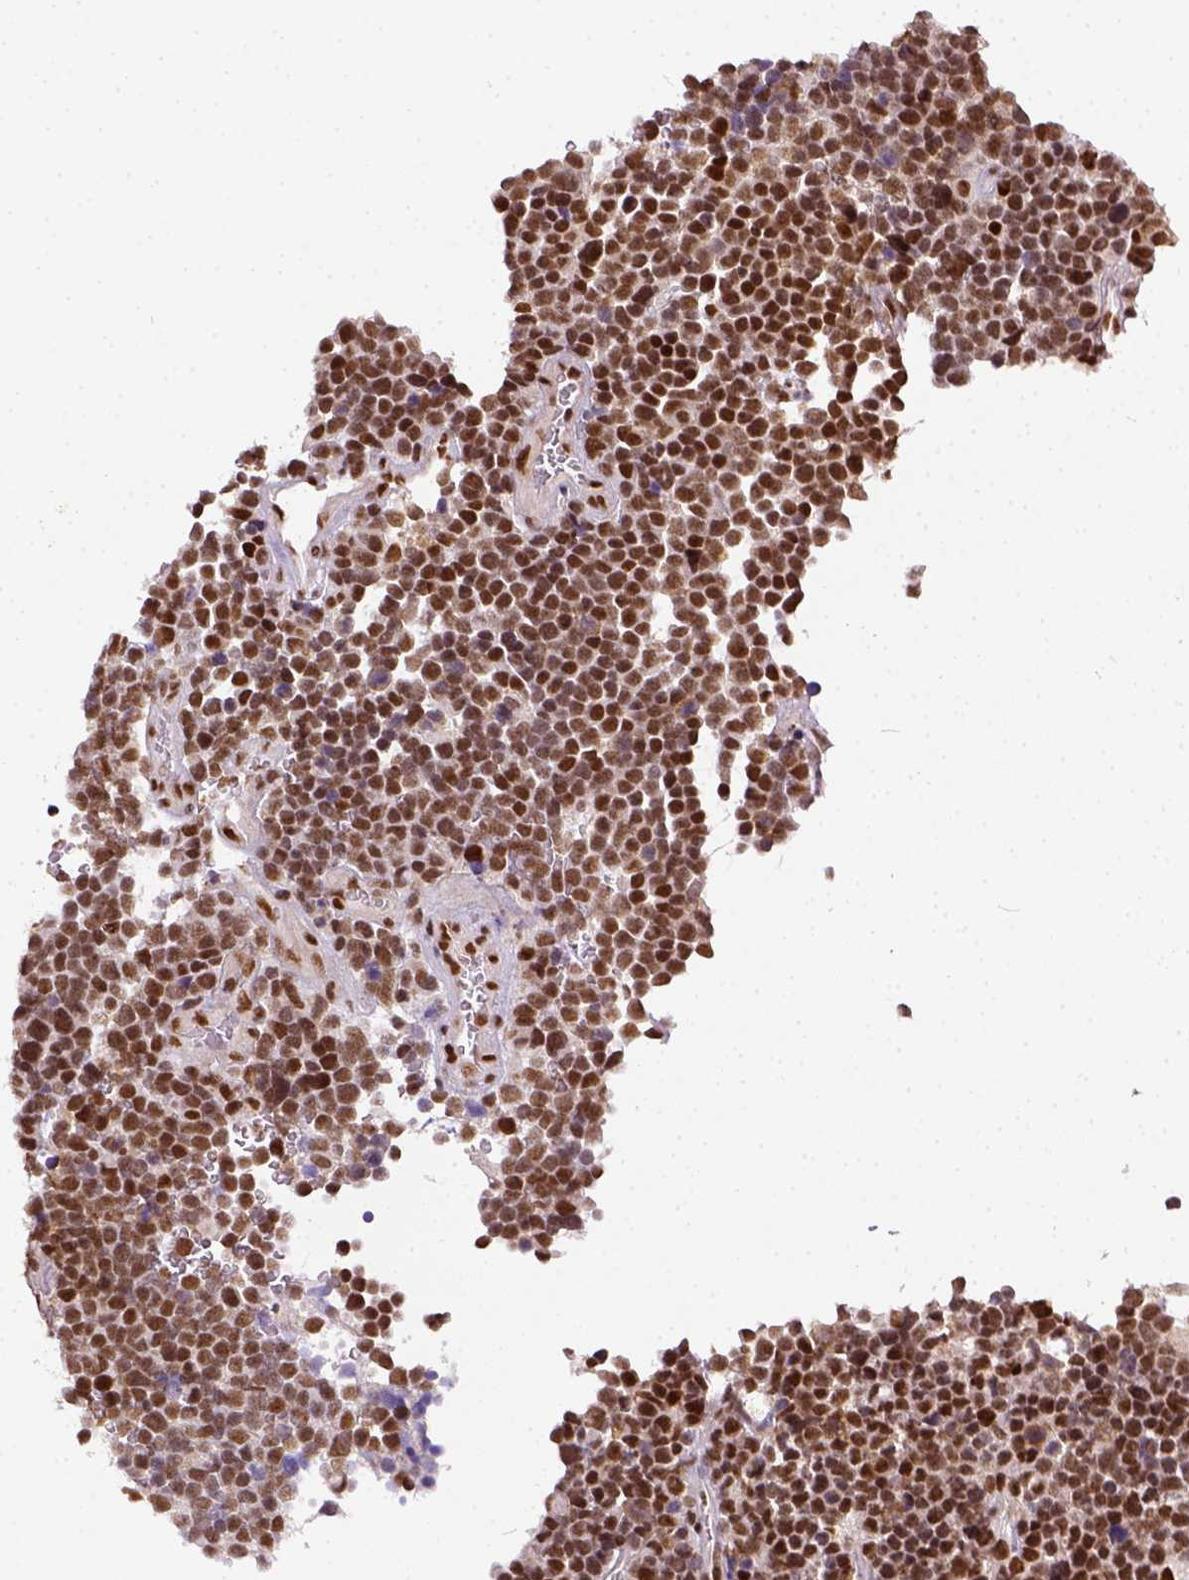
{"staining": {"intensity": "moderate", "quantity": ">75%", "location": "nuclear"}, "tissue": "glioma", "cell_type": "Tumor cells", "image_type": "cancer", "snomed": [{"axis": "morphology", "description": "Glioma, malignant, High grade"}, {"axis": "topography", "description": "Brain"}], "caption": "This image demonstrates IHC staining of human glioma, with medium moderate nuclear positivity in approximately >75% of tumor cells.", "gene": "ERCC1", "patient": {"sex": "male", "age": 33}}